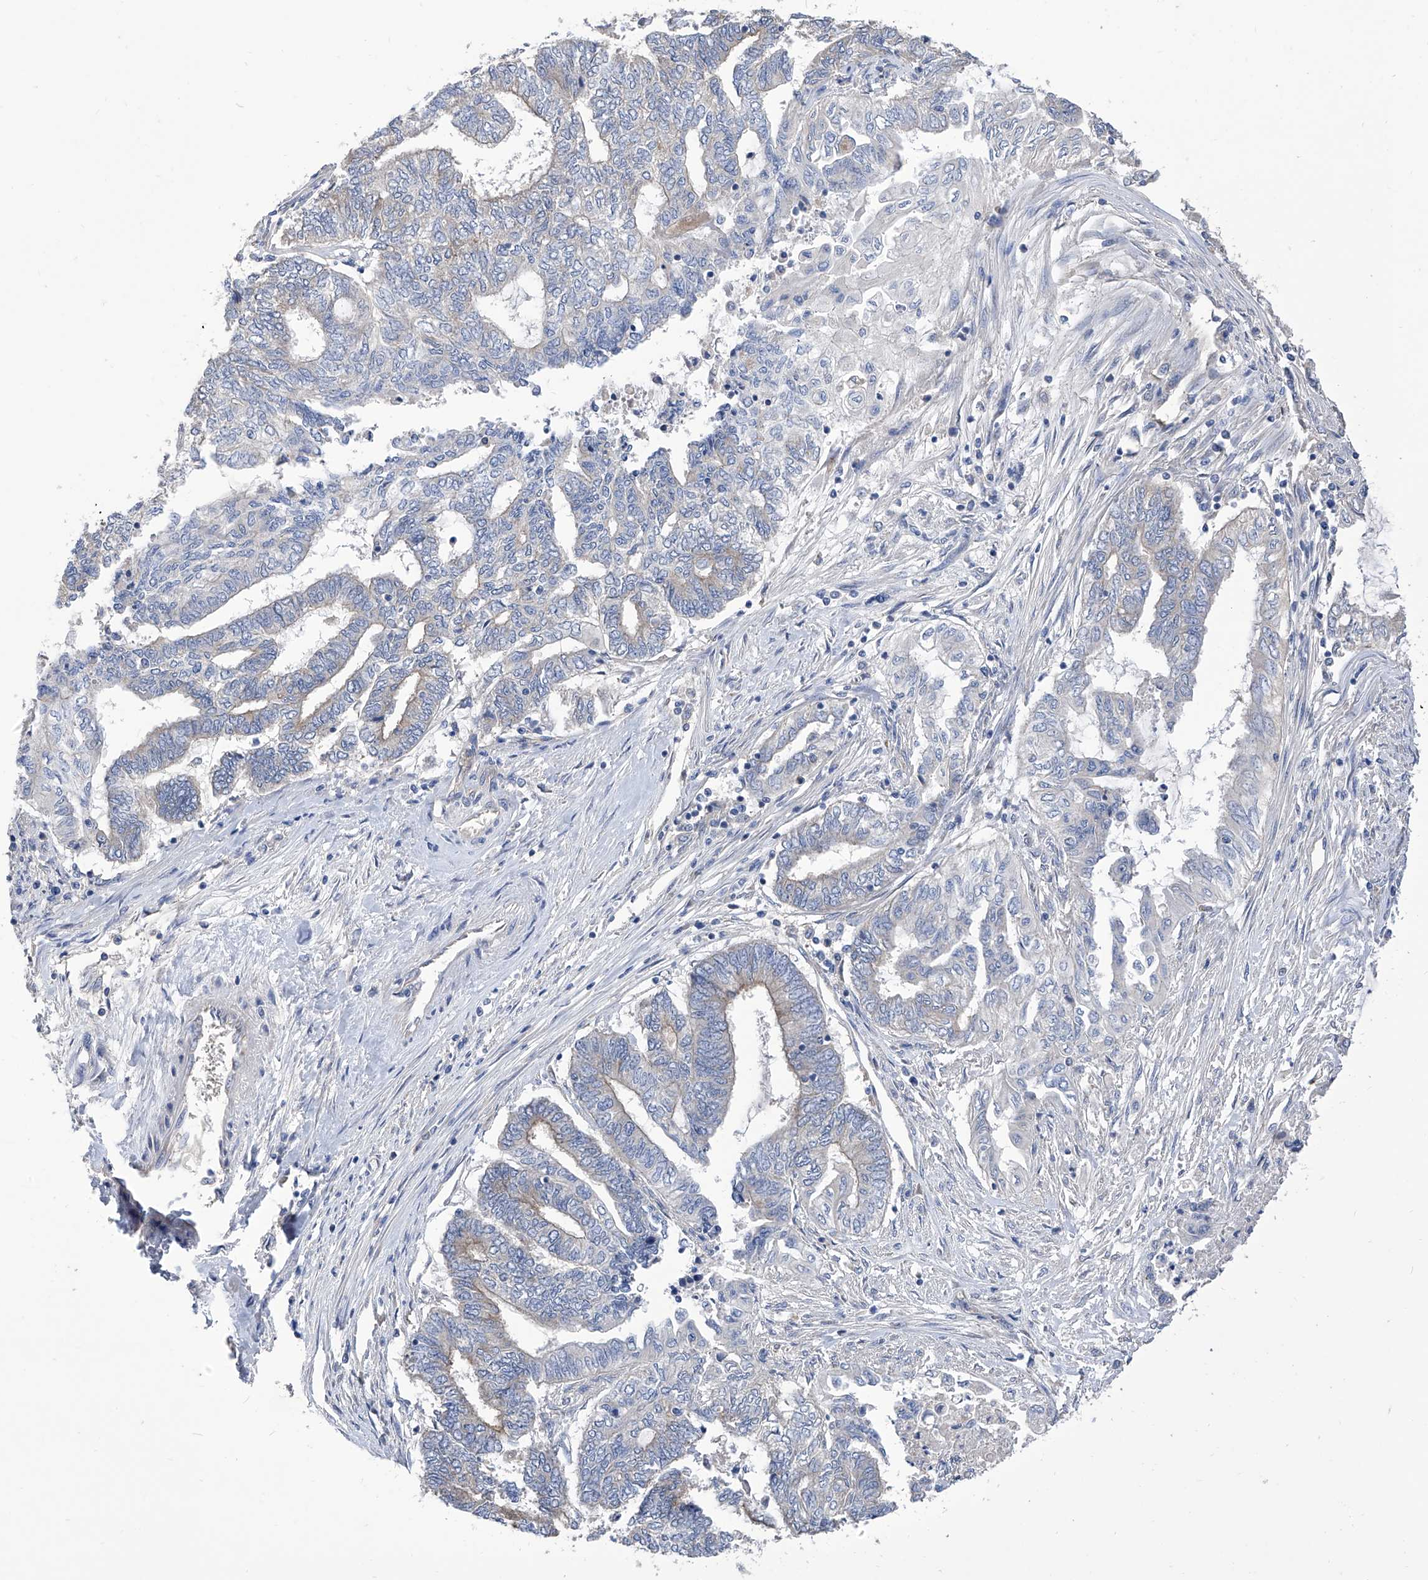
{"staining": {"intensity": "negative", "quantity": "none", "location": "none"}, "tissue": "endometrial cancer", "cell_type": "Tumor cells", "image_type": "cancer", "snomed": [{"axis": "morphology", "description": "Adenocarcinoma, NOS"}, {"axis": "topography", "description": "Uterus"}, {"axis": "topography", "description": "Endometrium"}], "caption": "A micrograph of adenocarcinoma (endometrial) stained for a protein exhibits no brown staining in tumor cells. (Stains: DAB immunohistochemistry with hematoxylin counter stain, Microscopy: brightfield microscopy at high magnification).", "gene": "TJAP1", "patient": {"sex": "female", "age": 70}}